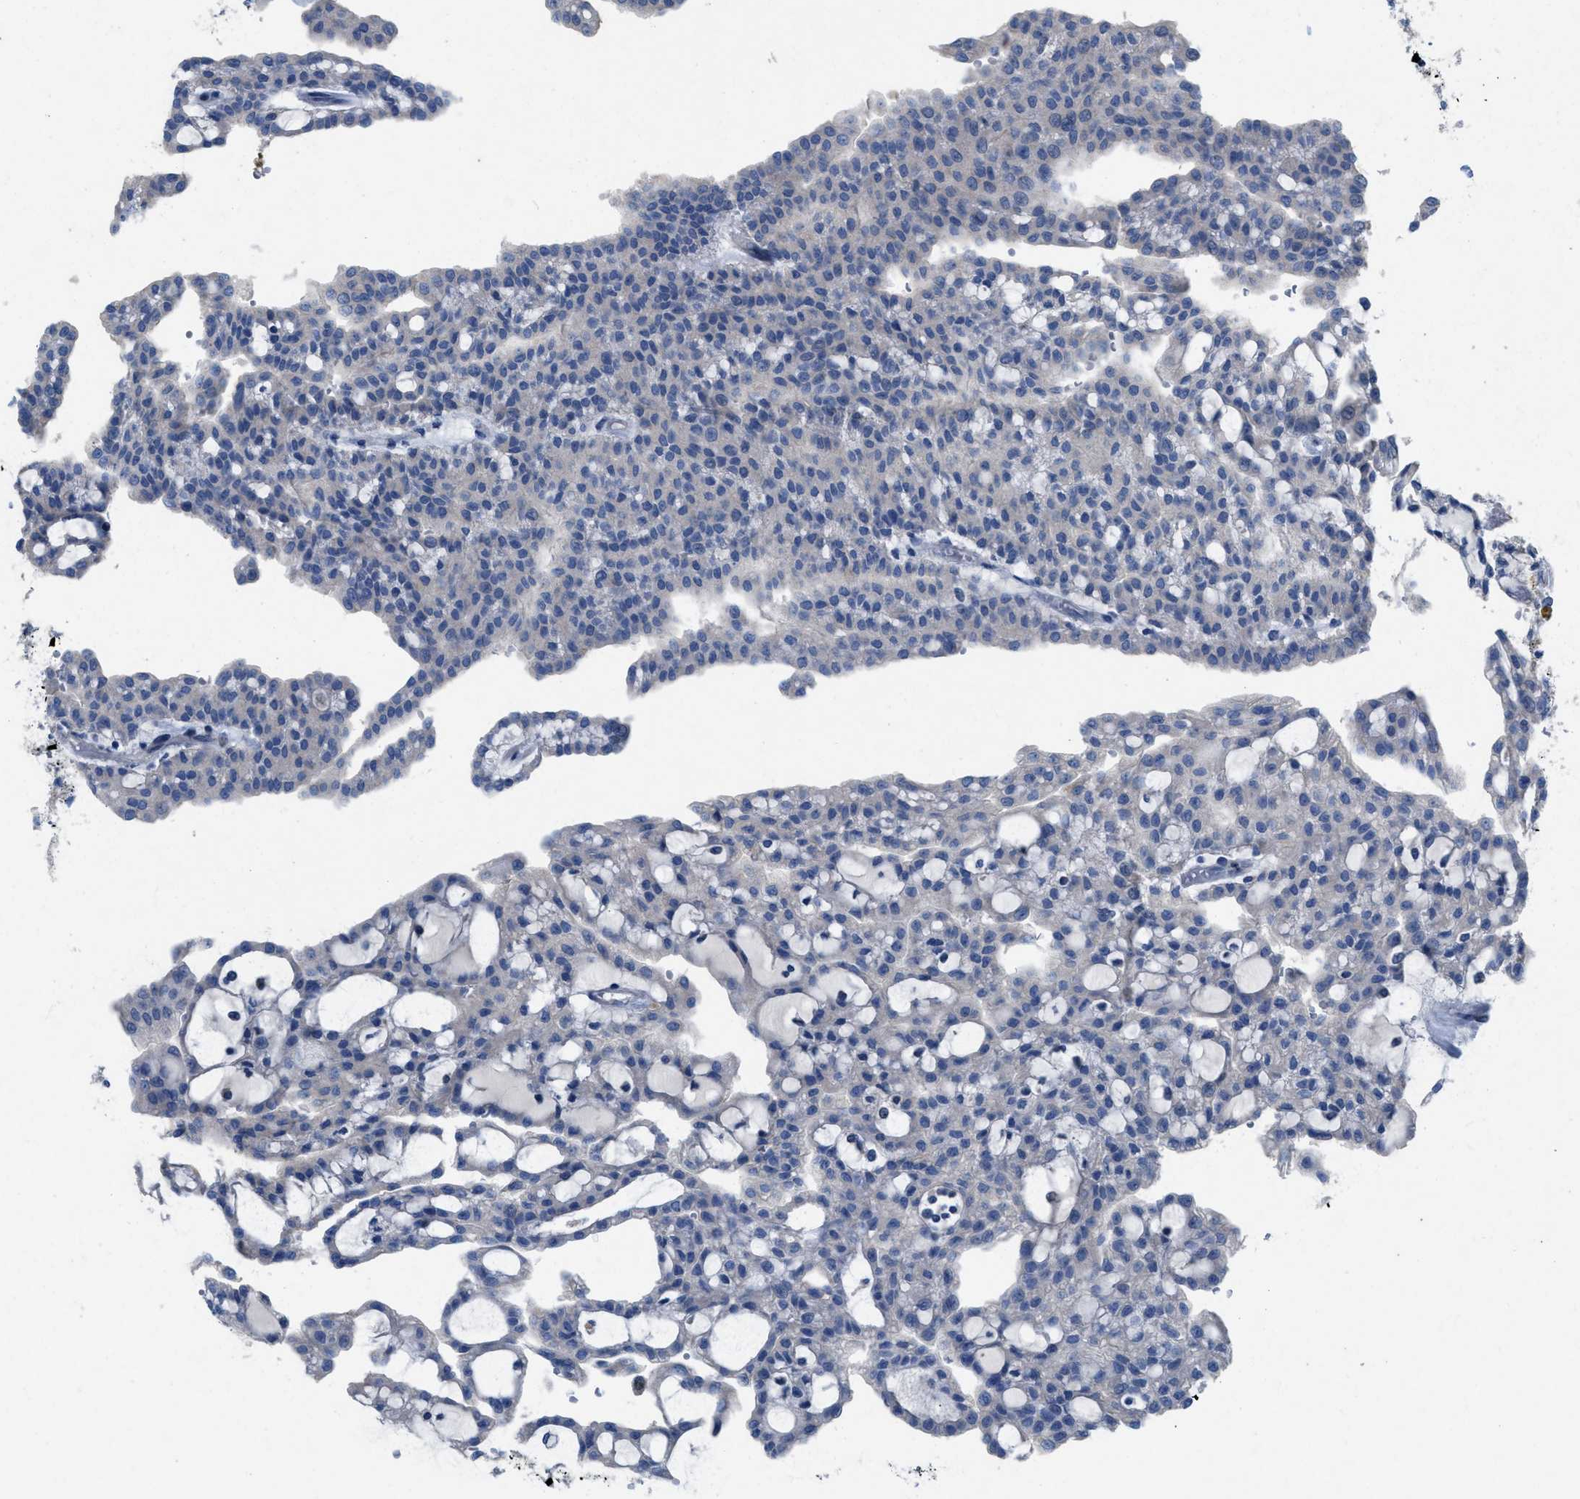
{"staining": {"intensity": "negative", "quantity": "none", "location": "none"}, "tissue": "renal cancer", "cell_type": "Tumor cells", "image_type": "cancer", "snomed": [{"axis": "morphology", "description": "Adenocarcinoma, NOS"}, {"axis": "topography", "description": "Kidney"}], "caption": "This is an immunohistochemistry photomicrograph of human renal adenocarcinoma. There is no staining in tumor cells.", "gene": "PLPPR5", "patient": {"sex": "male", "age": 63}}